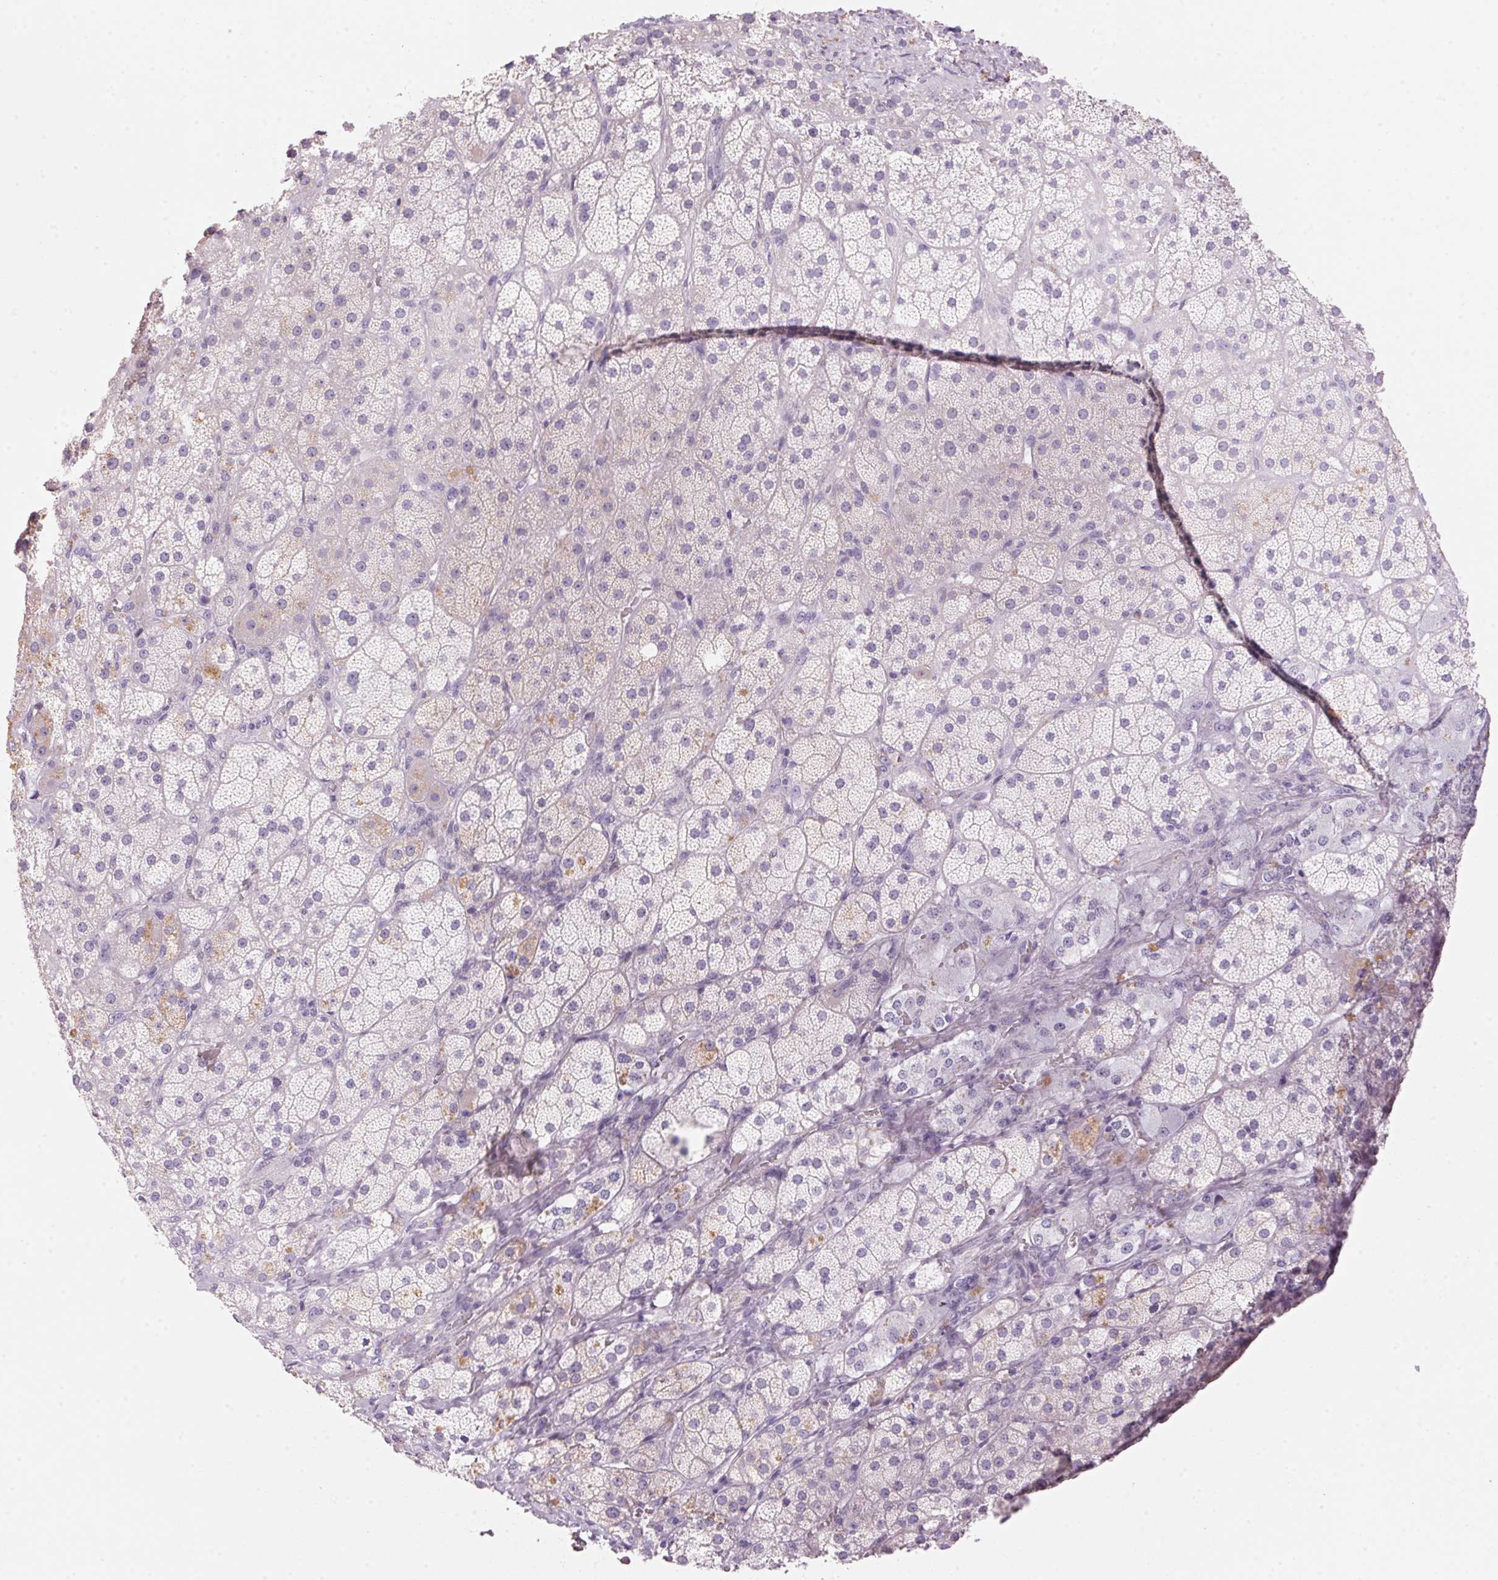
{"staining": {"intensity": "moderate", "quantity": "<25%", "location": "cytoplasmic/membranous"}, "tissue": "adrenal gland", "cell_type": "Glandular cells", "image_type": "normal", "snomed": [{"axis": "morphology", "description": "Normal tissue, NOS"}, {"axis": "topography", "description": "Adrenal gland"}], "caption": "A brown stain shows moderate cytoplasmic/membranous positivity of a protein in glandular cells of benign adrenal gland. (DAB IHC with brightfield microscopy, high magnification).", "gene": "HSD17B2", "patient": {"sex": "male", "age": 57}}